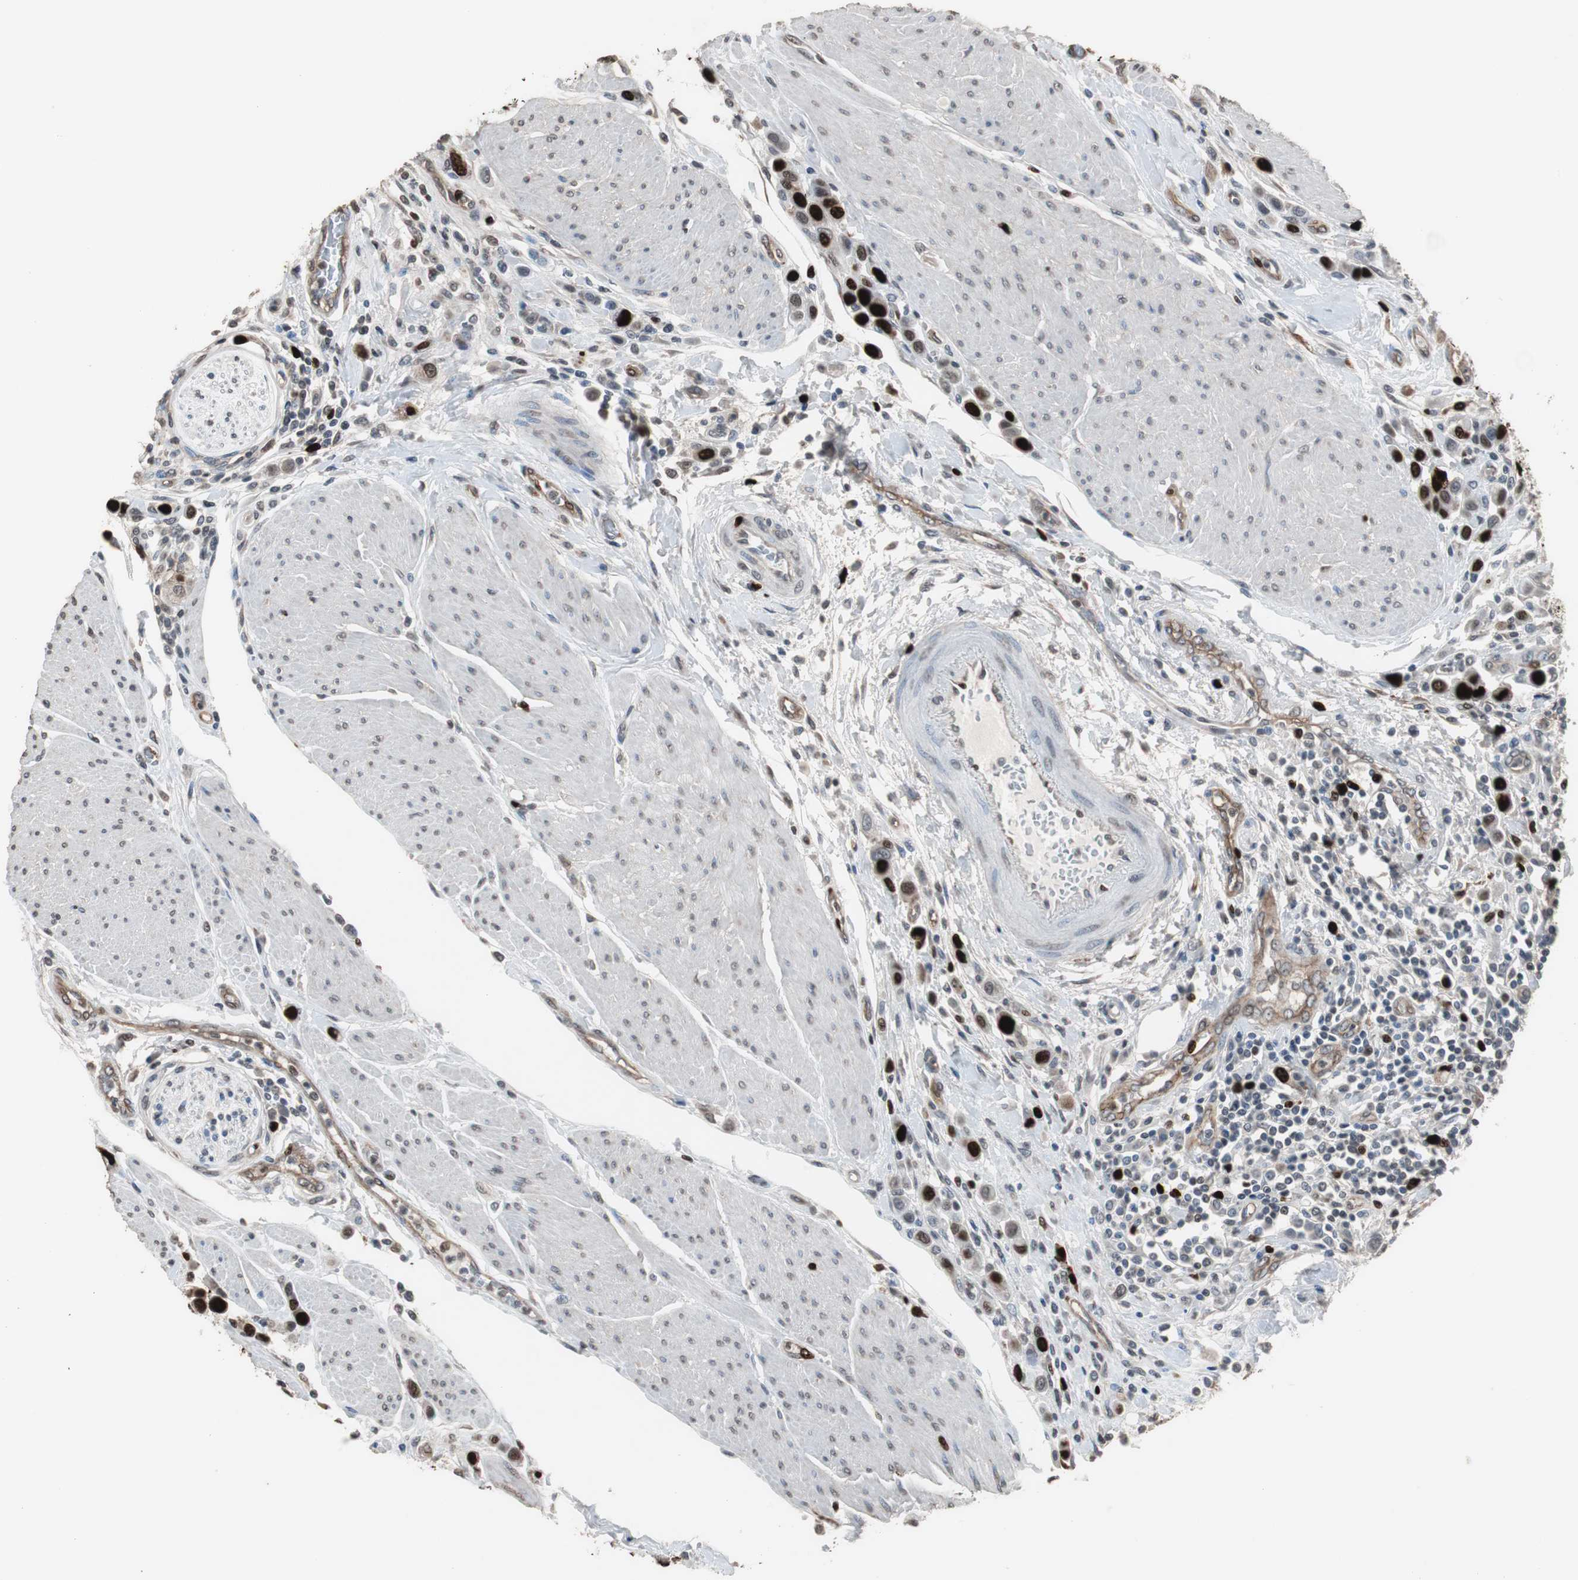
{"staining": {"intensity": "strong", "quantity": ">75%", "location": "nuclear"}, "tissue": "urothelial cancer", "cell_type": "Tumor cells", "image_type": "cancer", "snomed": [{"axis": "morphology", "description": "Urothelial carcinoma, High grade"}, {"axis": "topography", "description": "Urinary bladder"}], "caption": "Strong nuclear expression is present in about >75% of tumor cells in urothelial cancer. (Brightfield microscopy of DAB IHC at high magnification).", "gene": "TOP2A", "patient": {"sex": "male", "age": 50}}